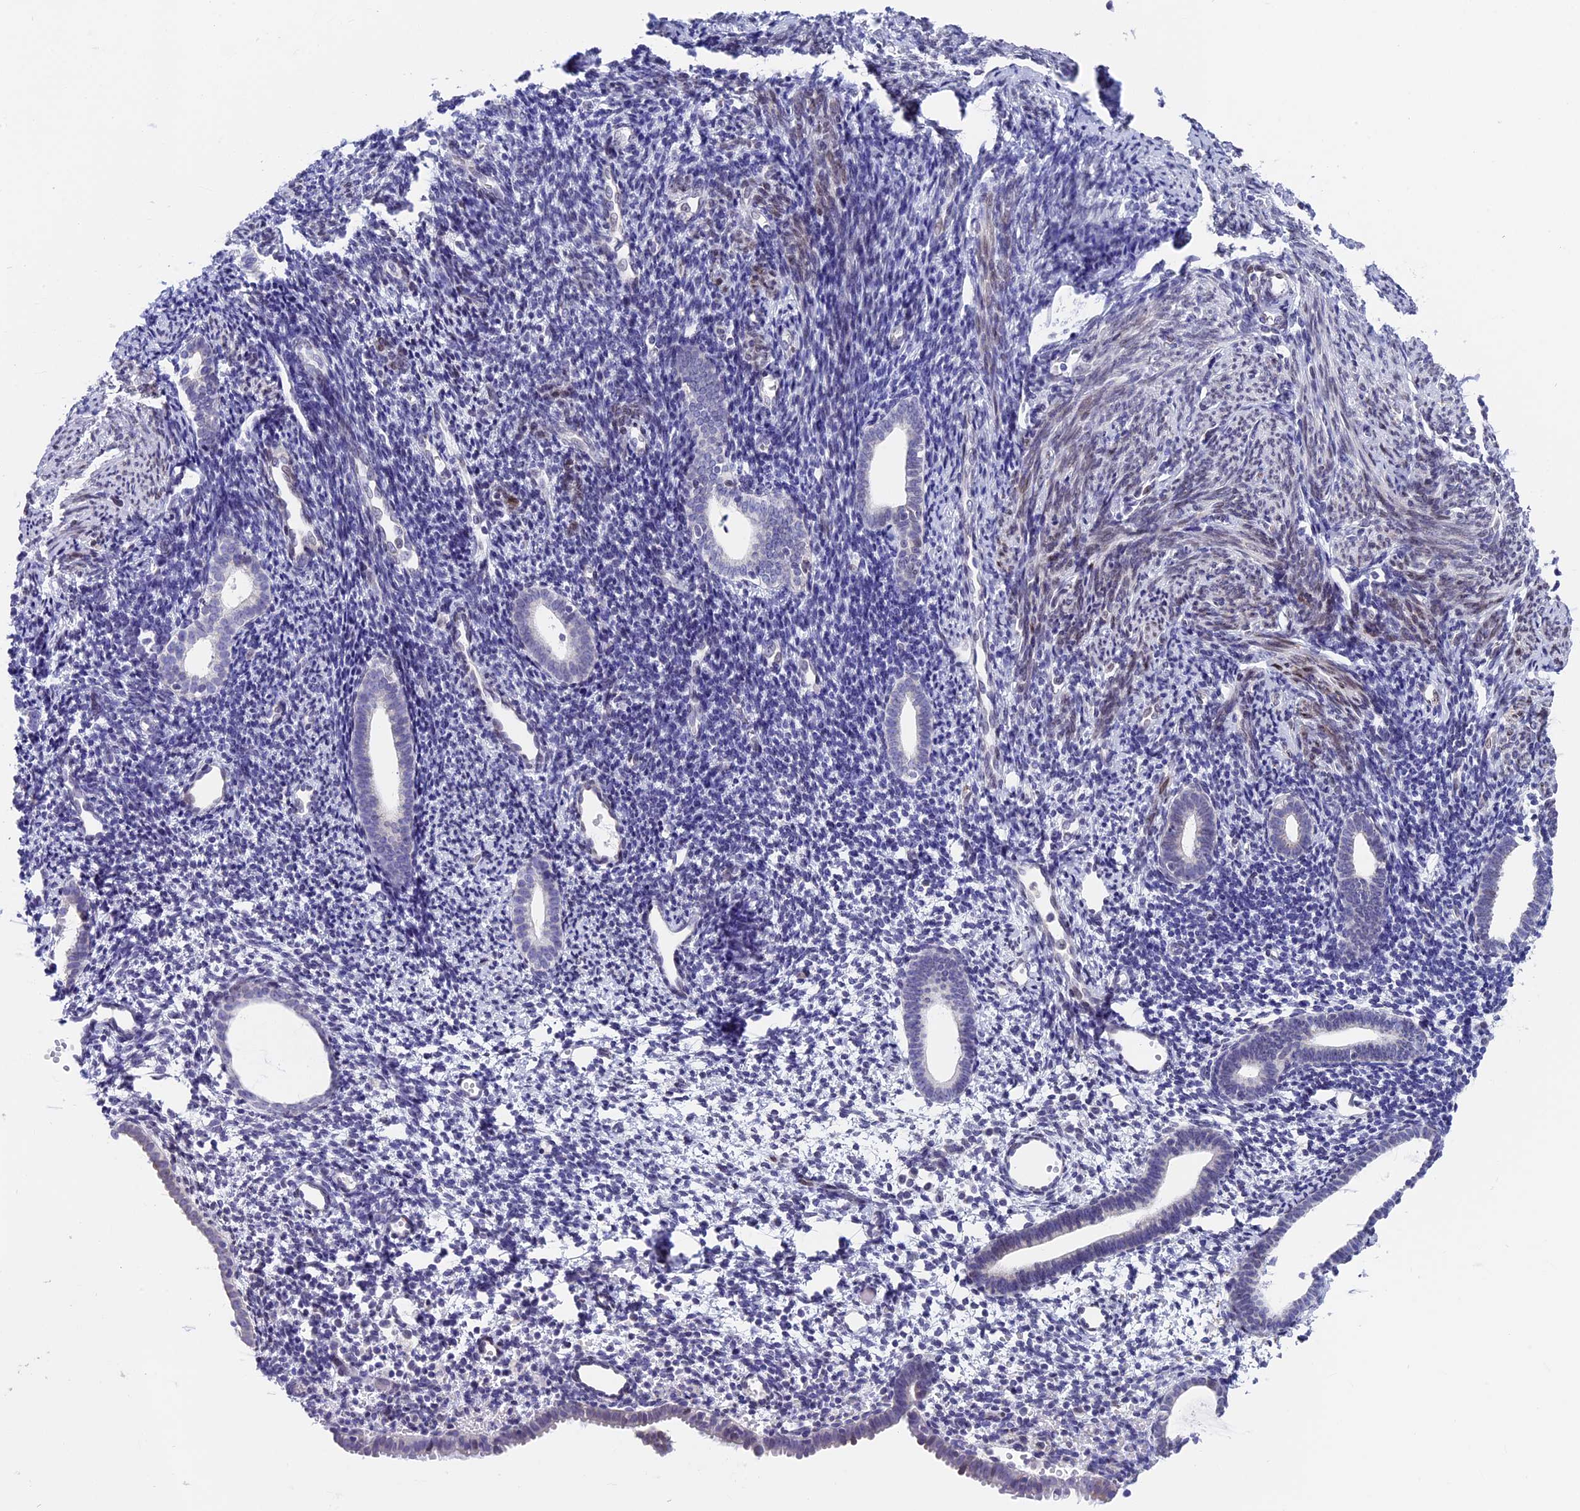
{"staining": {"intensity": "negative", "quantity": "none", "location": "none"}, "tissue": "endometrium", "cell_type": "Cells in endometrial stroma", "image_type": "normal", "snomed": [{"axis": "morphology", "description": "Normal tissue, NOS"}, {"axis": "topography", "description": "Endometrium"}], "caption": "This is a photomicrograph of immunohistochemistry (IHC) staining of unremarkable endometrium, which shows no staining in cells in endometrial stroma. The staining is performed using DAB (3,3'-diaminobenzidine) brown chromogen with nuclei counter-stained in using hematoxylin.", "gene": "PTCHD4", "patient": {"sex": "female", "age": 56}}